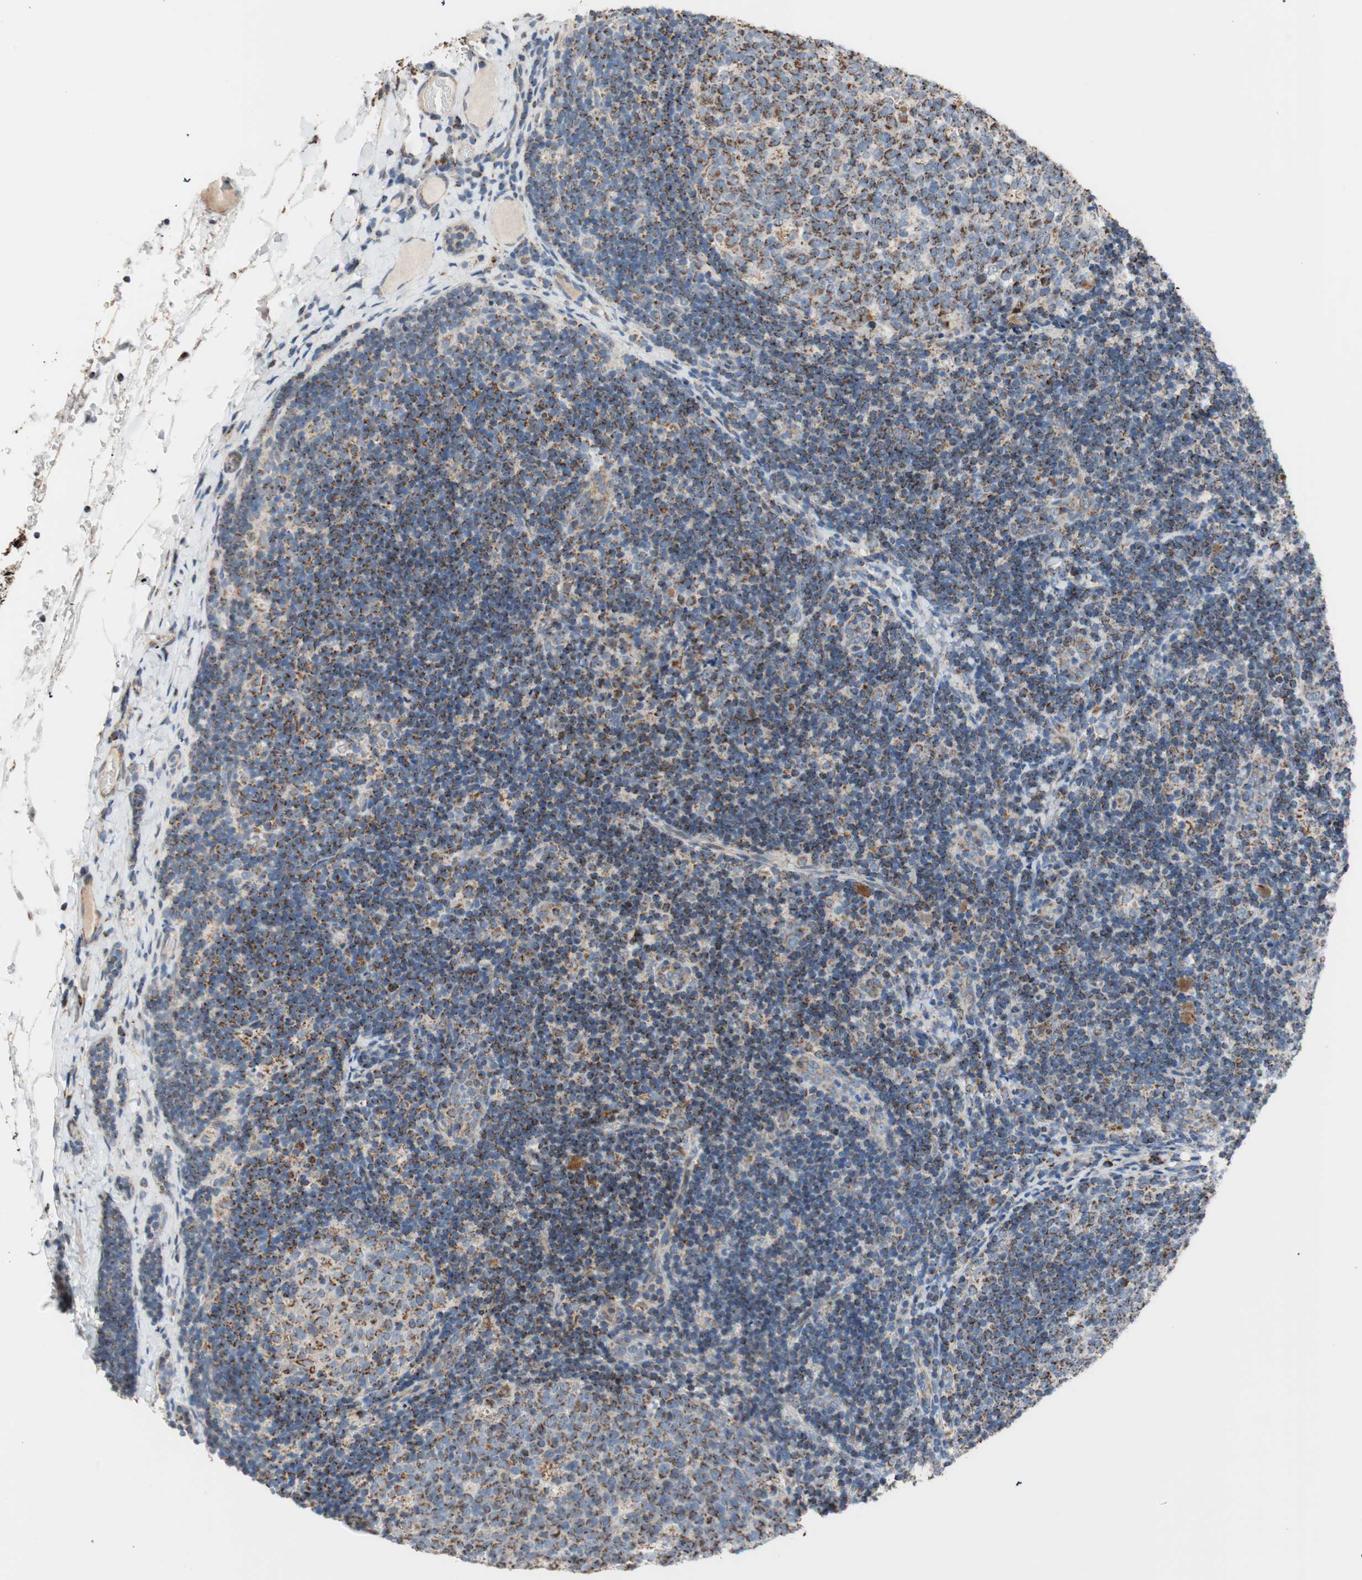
{"staining": {"intensity": "strong", "quantity": "25%-75%", "location": "cytoplasmic/membranous"}, "tissue": "lymph node", "cell_type": "Germinal center cells", "image_type": "normal", "snomed": [{"axis": "morphology", "description": "Normal tissue, NOS"}, {"axis": "topography", "description": "Lymph node"}], "caption": "Protein staining by IHC reveals strong cytoplasmic/membranous staining in approximately 25%-75% of germinal center cells in benign lymph node.", "gene": "PCSK4", "patient": {"sex": "female", "age": 14}}